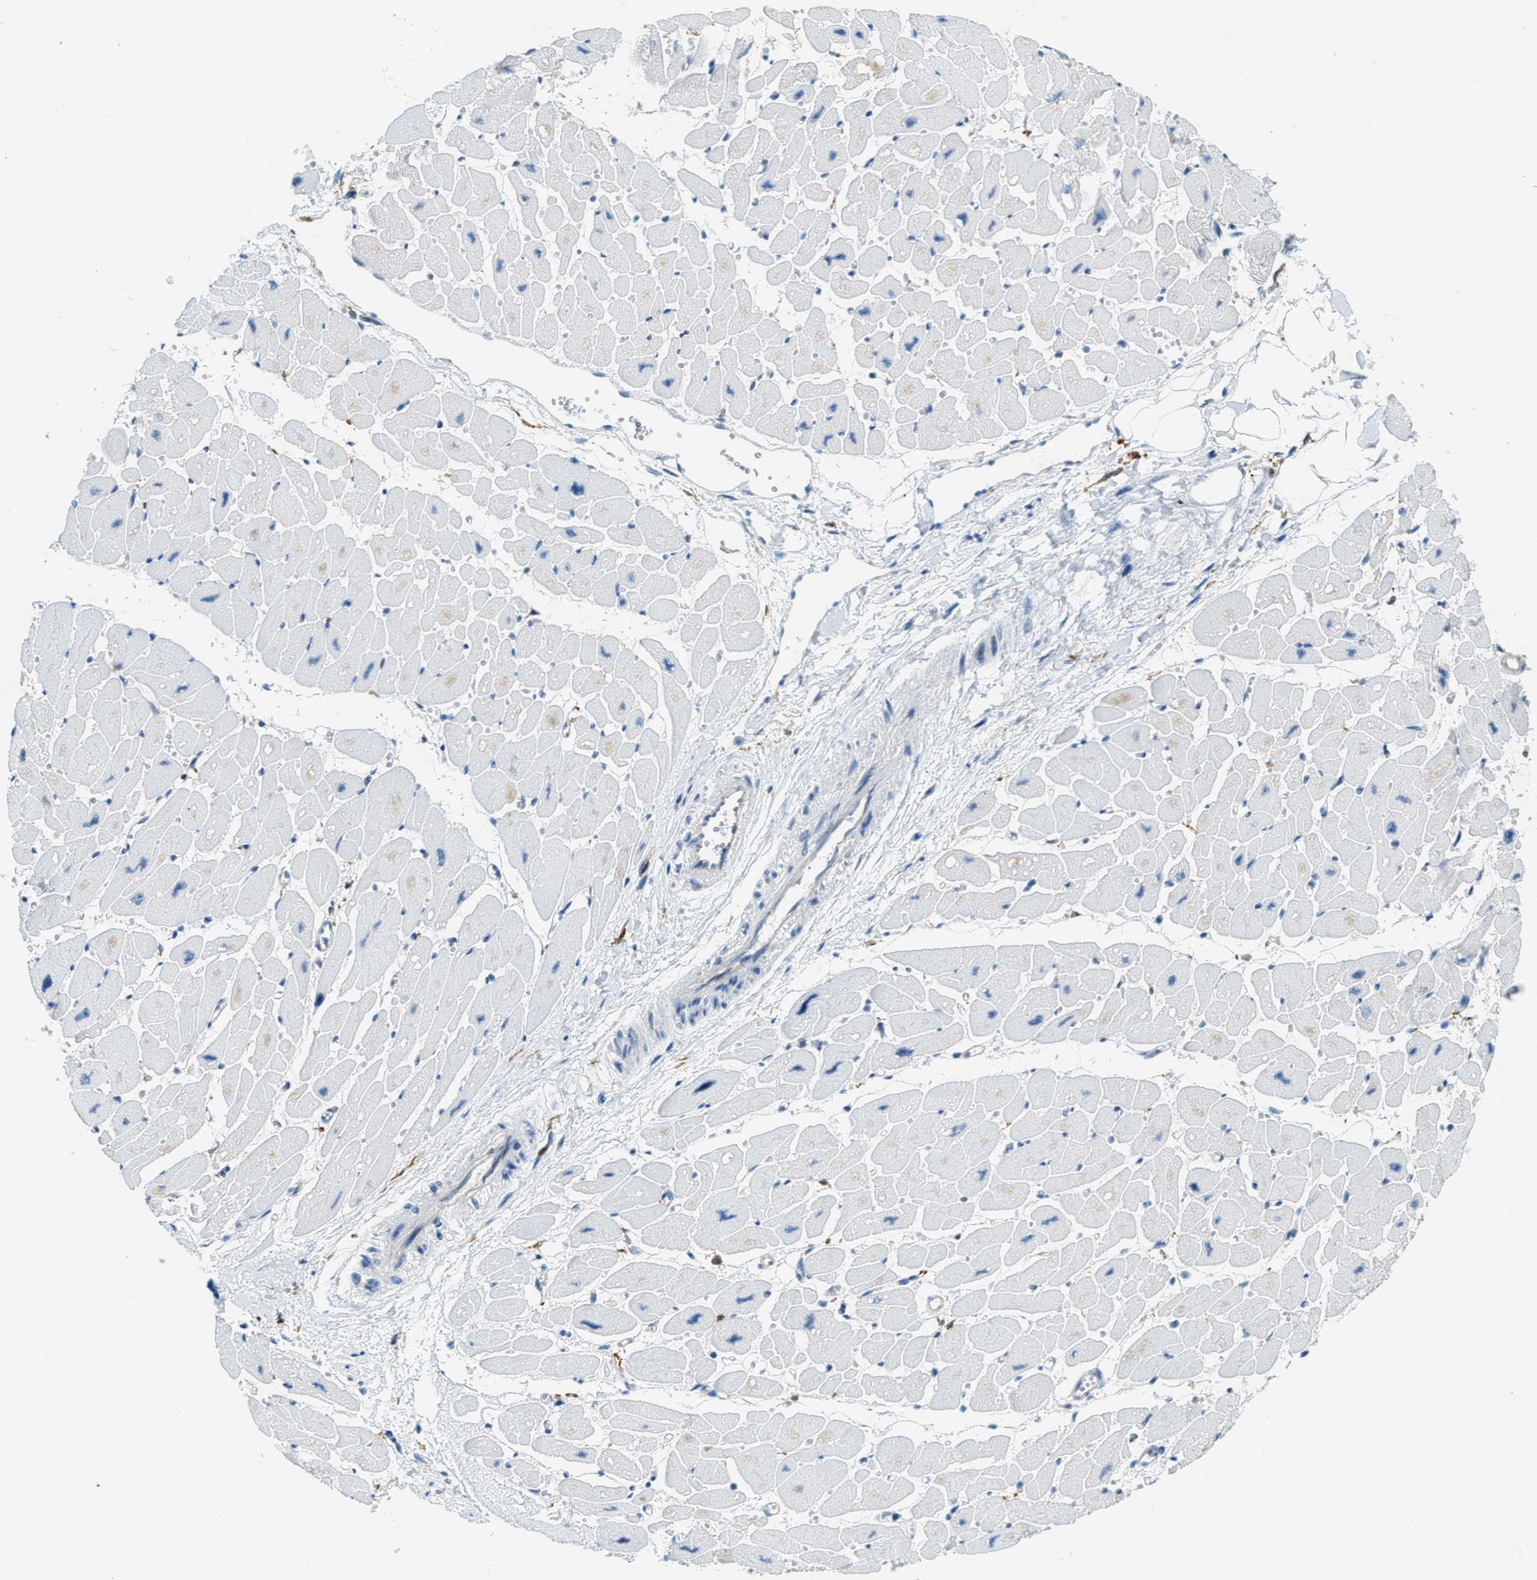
{"staining": {"intensity": "negative", "quantity": "none", "location": "none"}, "tissue": "heart muscle", "cell_type": "Cardiomyocytes", "image_type": "normal", "snomed": [{"axis": "morphology", "description": "Normal tissue, NOS"}, {"axis": "topography", "description": "Heart"}], "caption": "This is an IHC micrograph of unremarkable human heart muscle. There is no positivity in cardiomyocytes.", "gene": "AP2B1", "patient": {"sex": "female", "age": 54}}